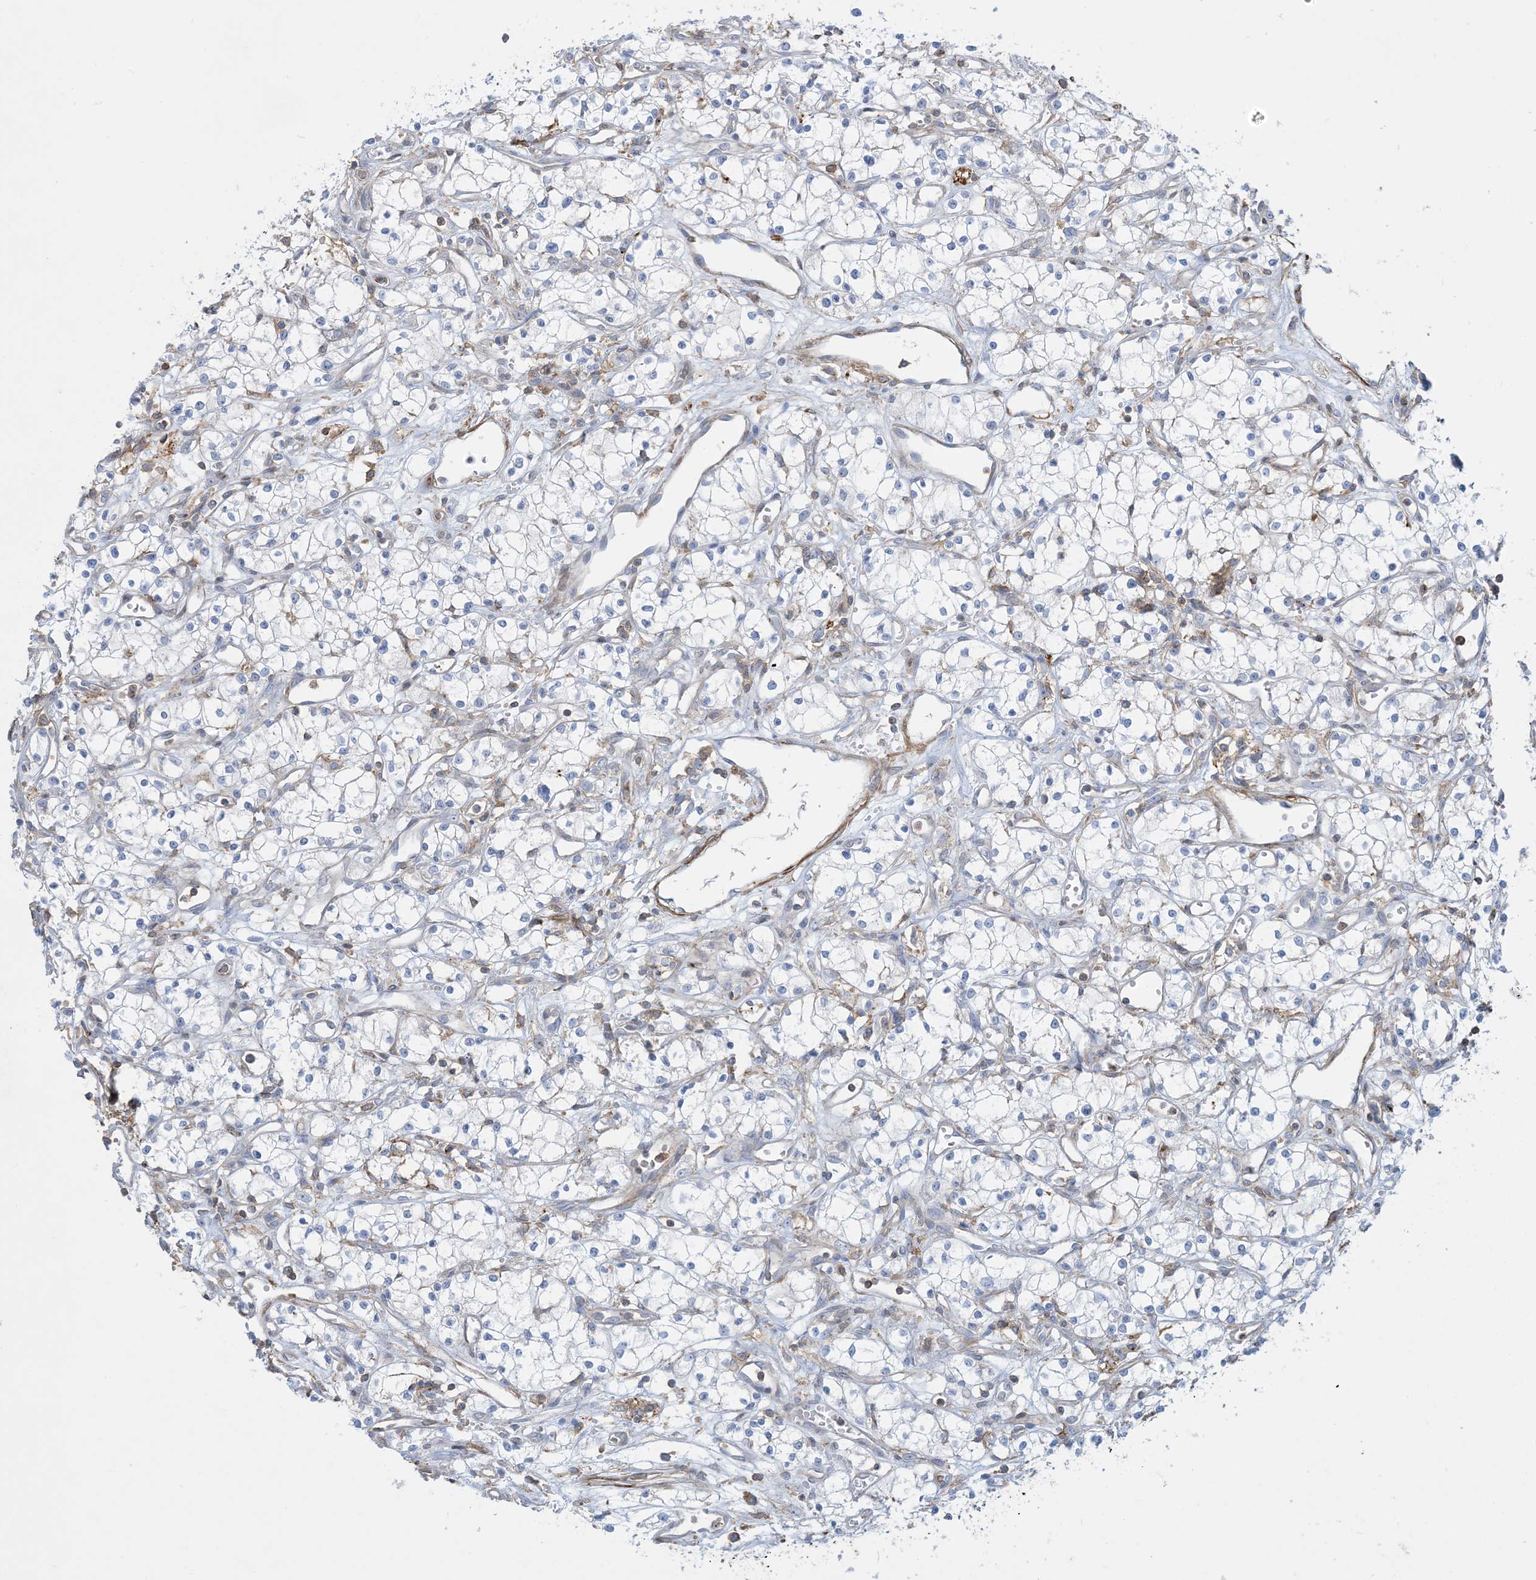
{"staining": {"intensity": "negative", "quantity": "none", "location": "none"}, "tissue": "renal cancer", "cell_type": "Tumor cells", "image_type": "cancer", "snomed": [{"axis": "morphology", "description": "Adenocarcinoma, NOS"}, {"axis": "topography", "description": "Kidney"}], "caption": "DAB (3,3'-diaminobenzidine) immunohistochemical staining of human renal adenocarcinoma demonstrates no significant staining in tumor cells.", "gene": "GTF3C2", "patient": {"sex": "male", "age": 59}}